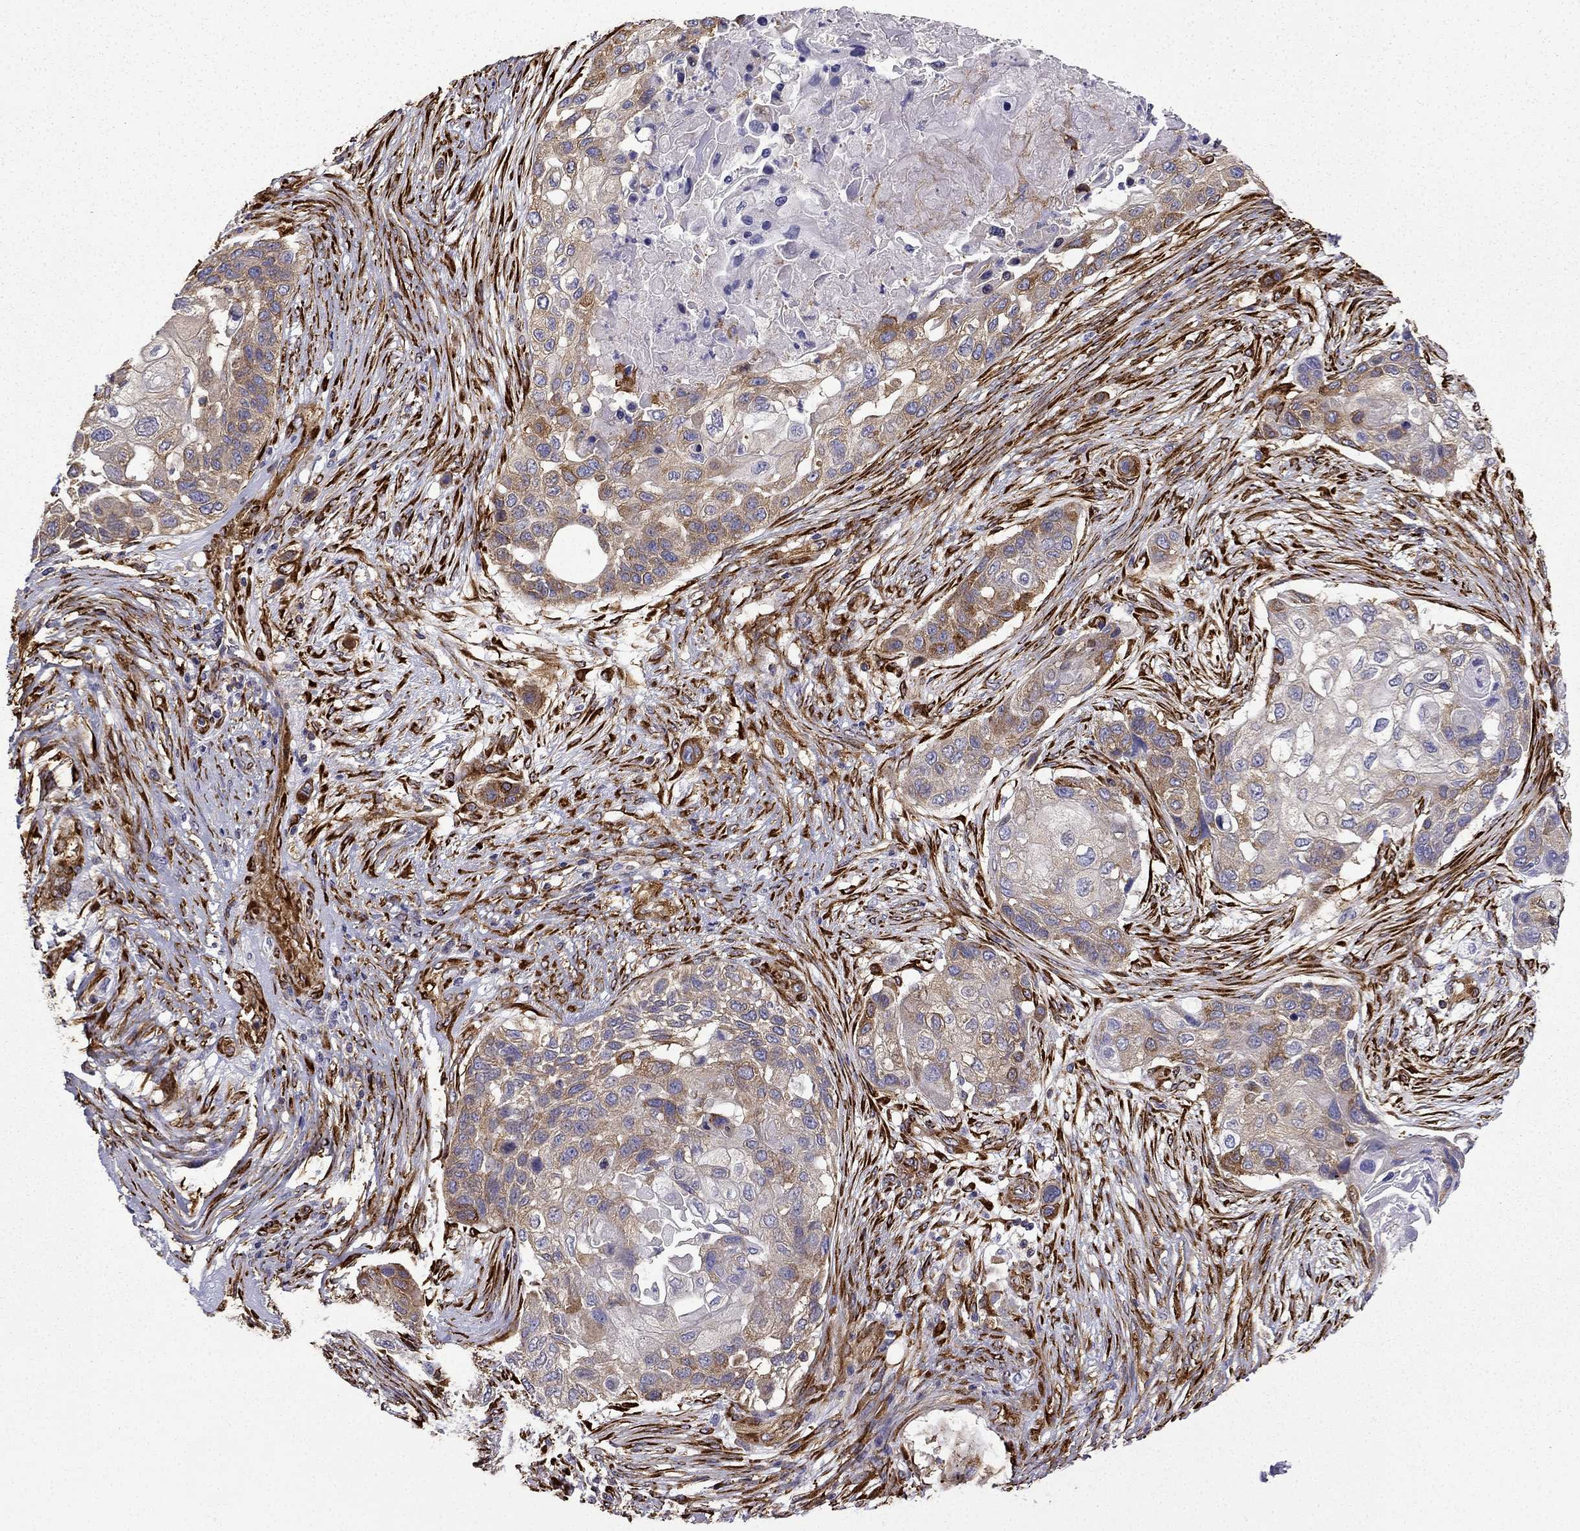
{"staining": {"intensity": "moderate", "quantity": ">75%", "location": "cytoplasmic/membranous"}, "tissue": "lung cancer", "cell_type": "Tumor cells", "image_type": "cancer", "snomed": [{"axis": "morphology", "description": "Squamous cell carcinoma, NOS"}, {"axis": "topography", "description": "Lung"}], "caption": "Tumor cells show moderate cytoplasmic/membranous positivity in approximately >75% of cells in lung cancer.", "gene": "MAP4", "patient": {"sex": "male", "age": 69}}